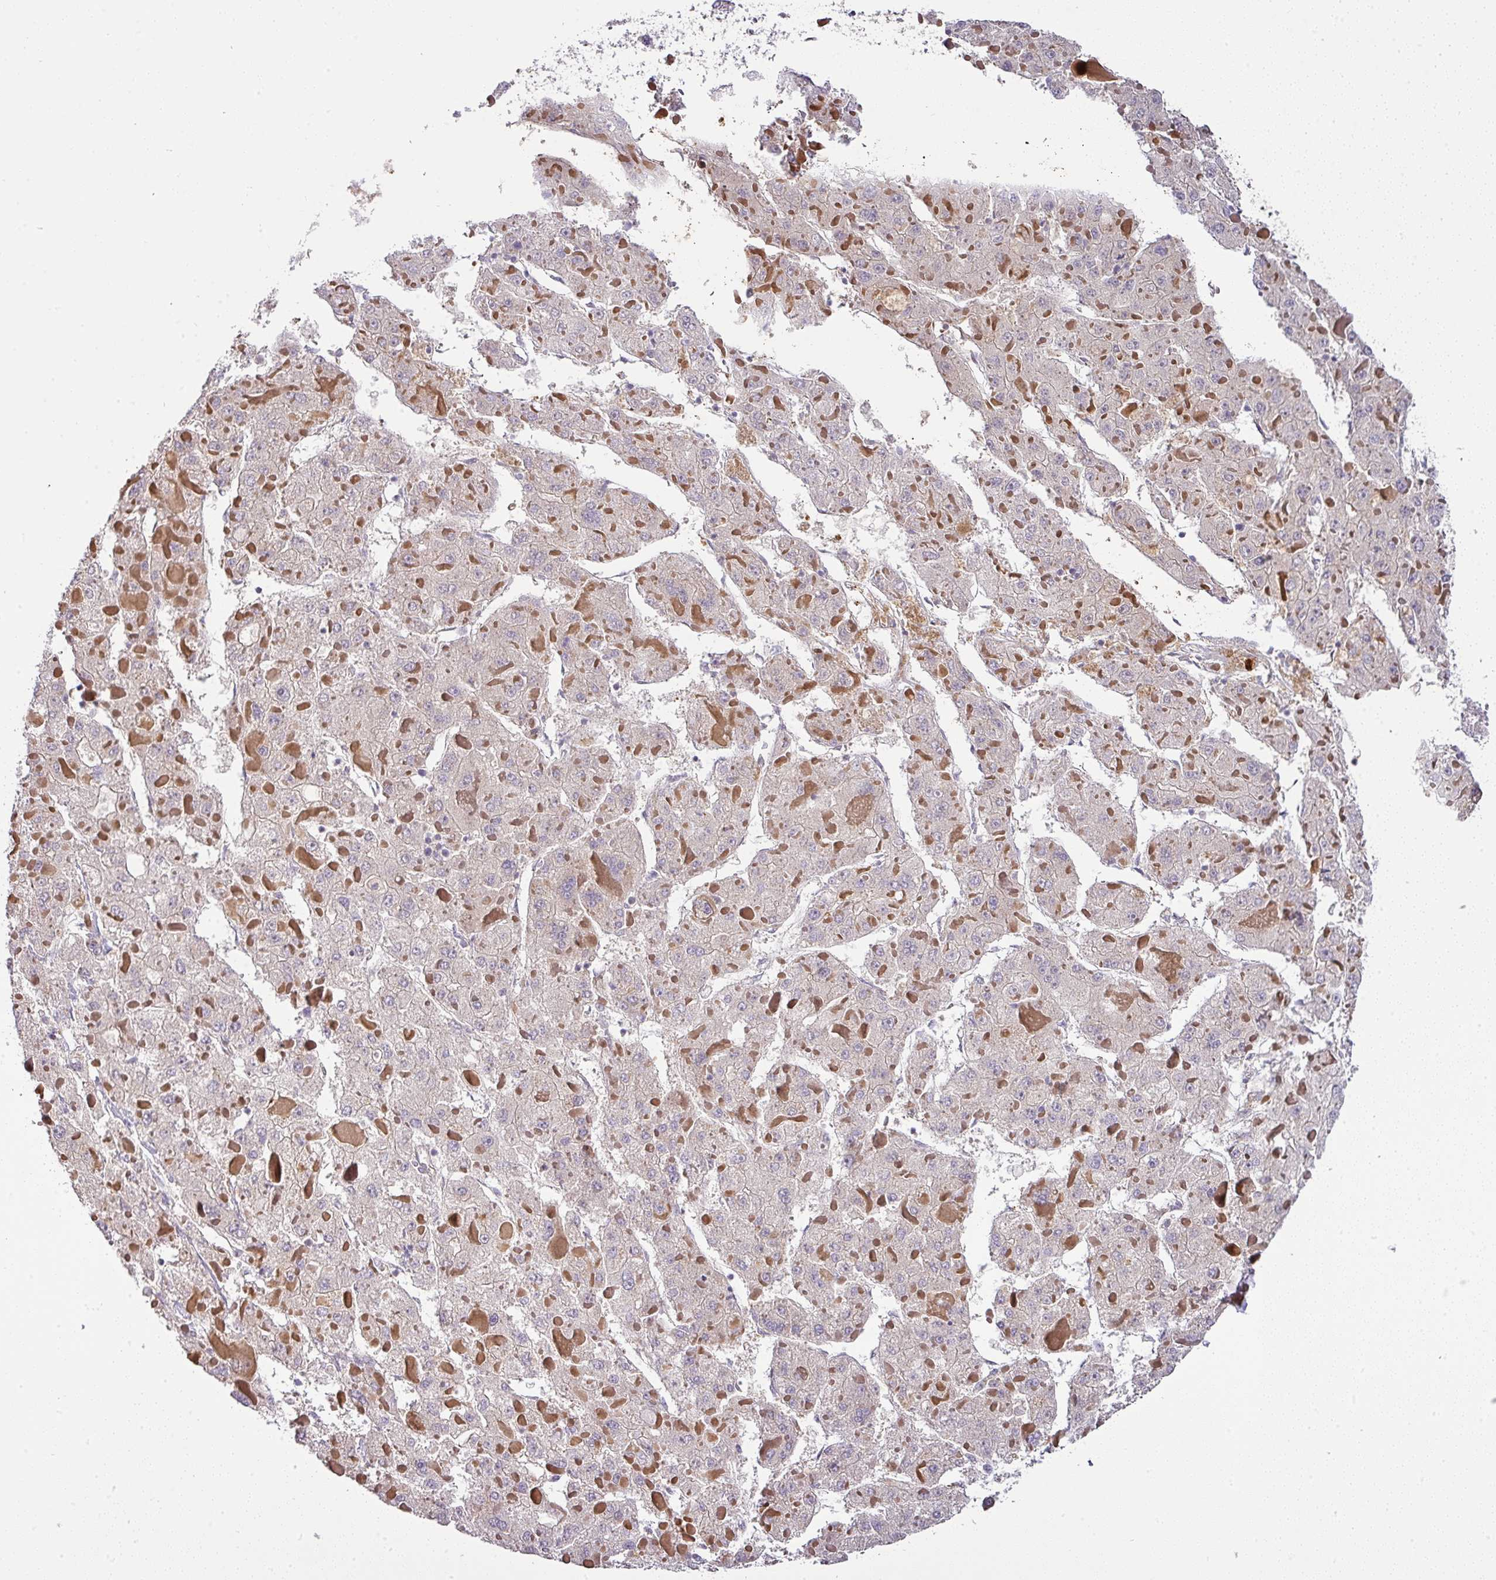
{"staining": {"intensity": "negative", "quantity": "none", "location": "none"}, "tissue": "liver cancer", "cell_type": "Tumor cells", "image_type": "cancer", "snomed": [{"axis": "morphology", "description": "Carcinoma, Hepatocellular, NOS"}, {"axis": "topography", "description": "Liver"}], "caption": "Tumor cells show no significant protein expression in liver hepatocellular carcinoma. (DAB immunohistochemistry (IHC) visualized using brightfield microscopy, high magnification).", "gene": "TMEM107", "patient": {"sex": "female", "age": 73}}